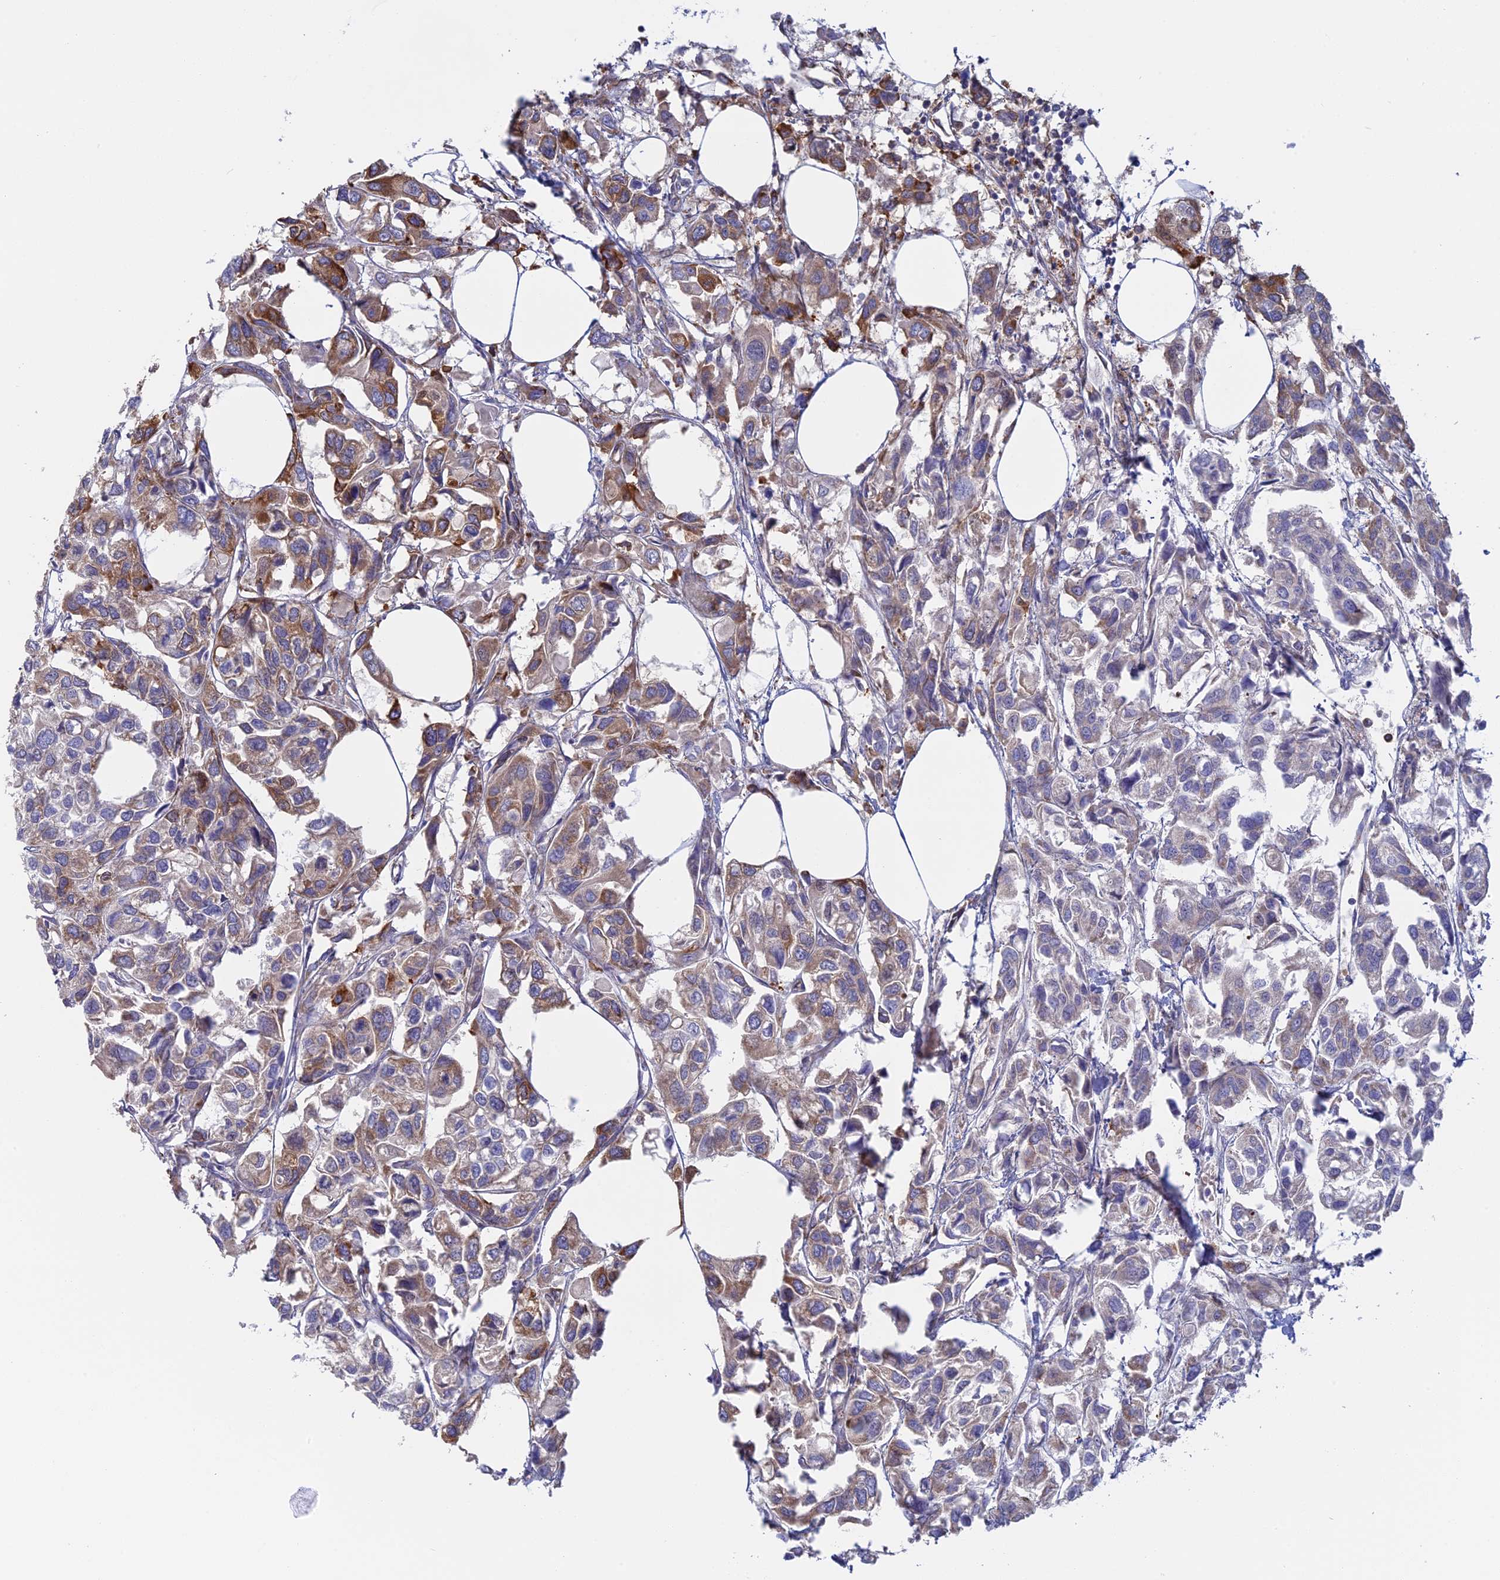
{"staining": {"intensity": "moderate", "quantity": "<25%", "location": "cytoplasmic/membranous"}, "tissue": "urothelial cancer", "cell_type": "Tumor cells", "image_type": "cancer", "snomed": [{"axis": "morphology", "description": "Urothelial carcinoma, High grade"}, {"axis": "topography", "description": "Urinary bladder"}], "caption": "Human urothelial cancer stained for a protein (brown) displays moderate cytoplasmic/membranous positive staining in about <25% of tumor cells.", "gene": "GMIP", "patient": {"sex": "male", "age": 67}}